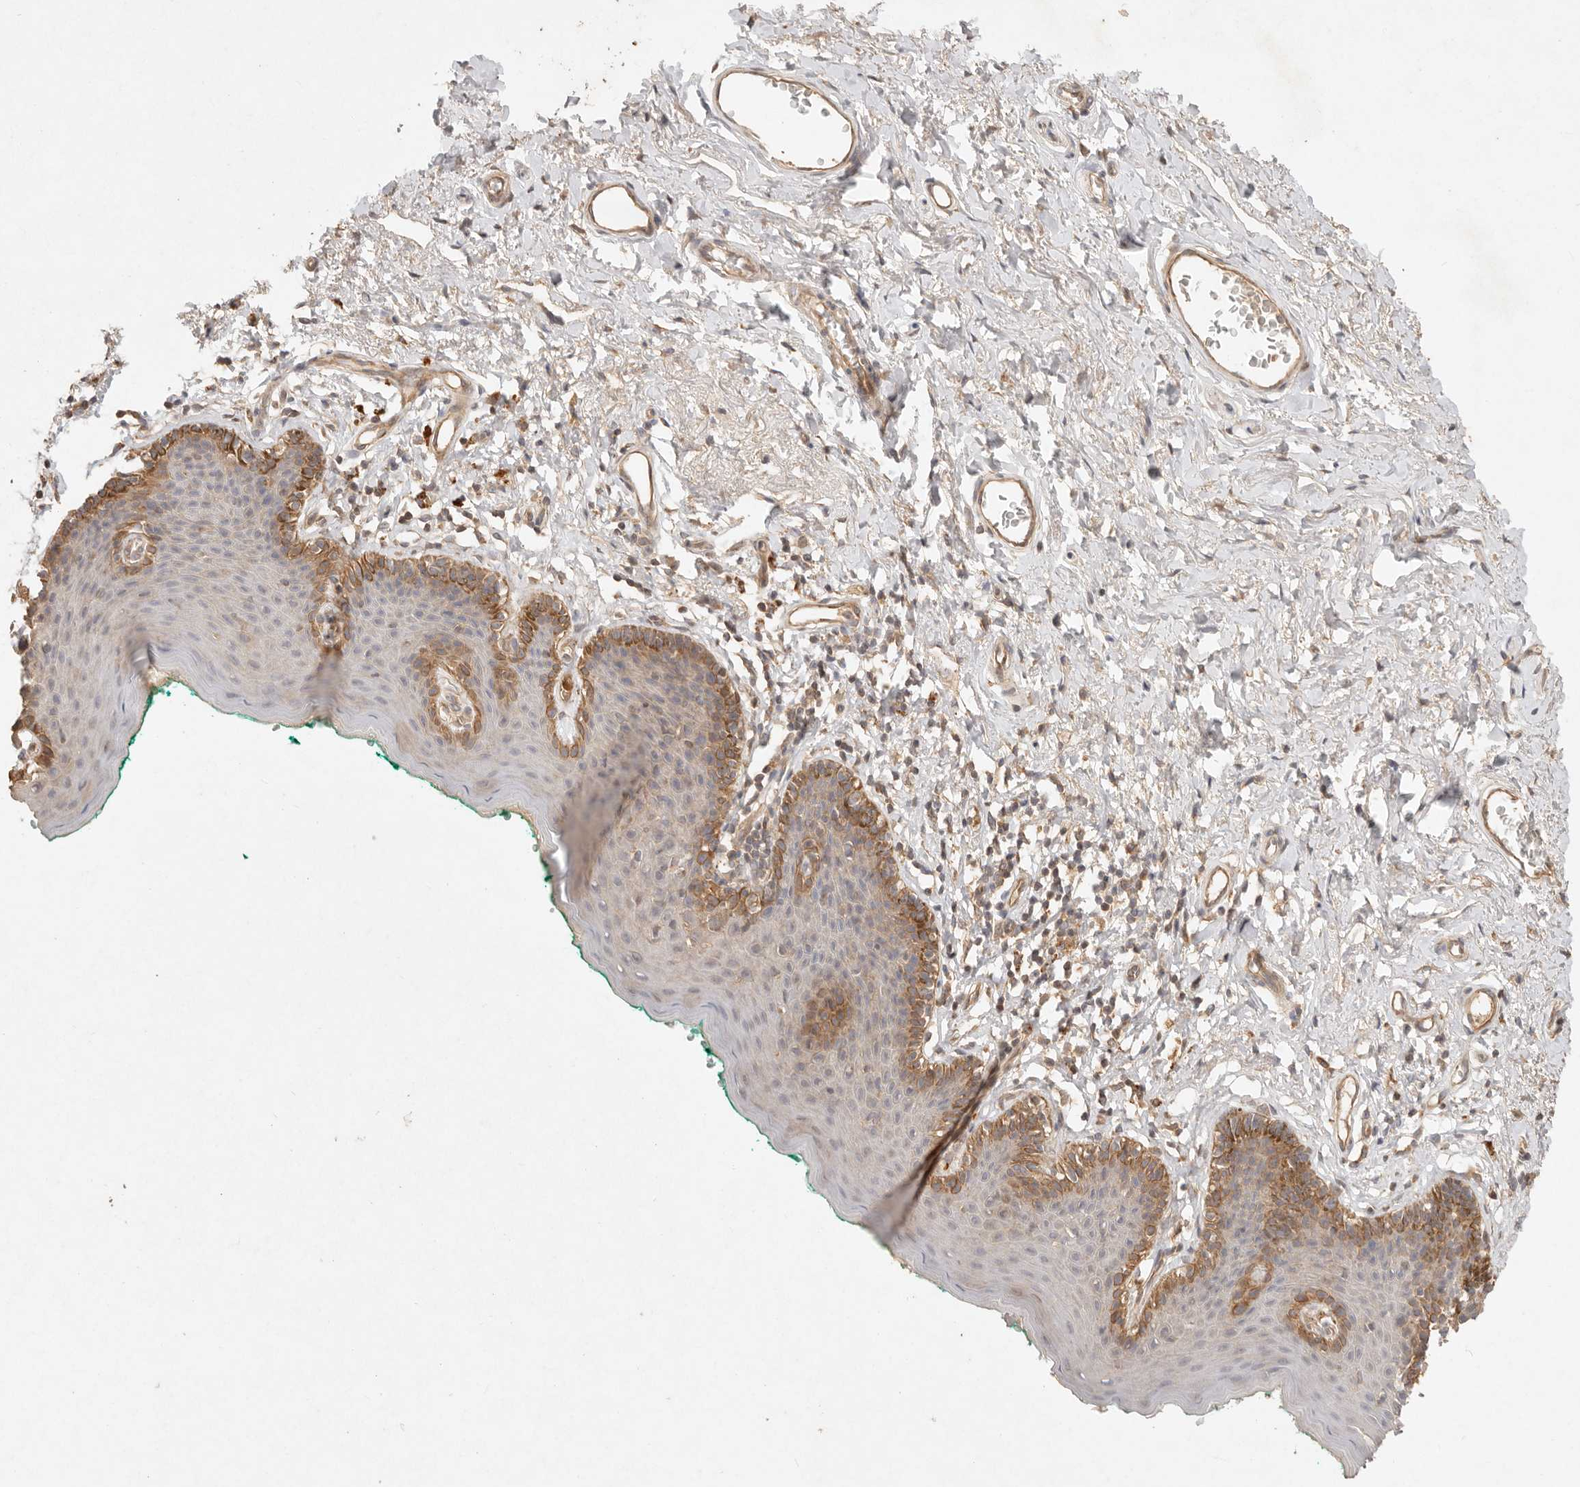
{"staining": {"intensity": "moderate", "quantity": ">75%", "location": "cytoplasmic/membranous"}, "tissue": "skin", "cell_type": "Epidermal cells", "image_type": "normal", "snomed": [{"axis": "morphology", "description": "Normal tissue, NOS"}, {"axis": "topography", "description": "Vulva"}], "caption": "The micrograph shows staining of unremarkable skin, revealing moderate cytoplasmic/membranous protein staining (brown color) within epidermal cells. (DAB = brown stain, brightfield microscopy at high magnification).", "gene": "HECTD3", "patient": {"sex": "female", "age": 66}}